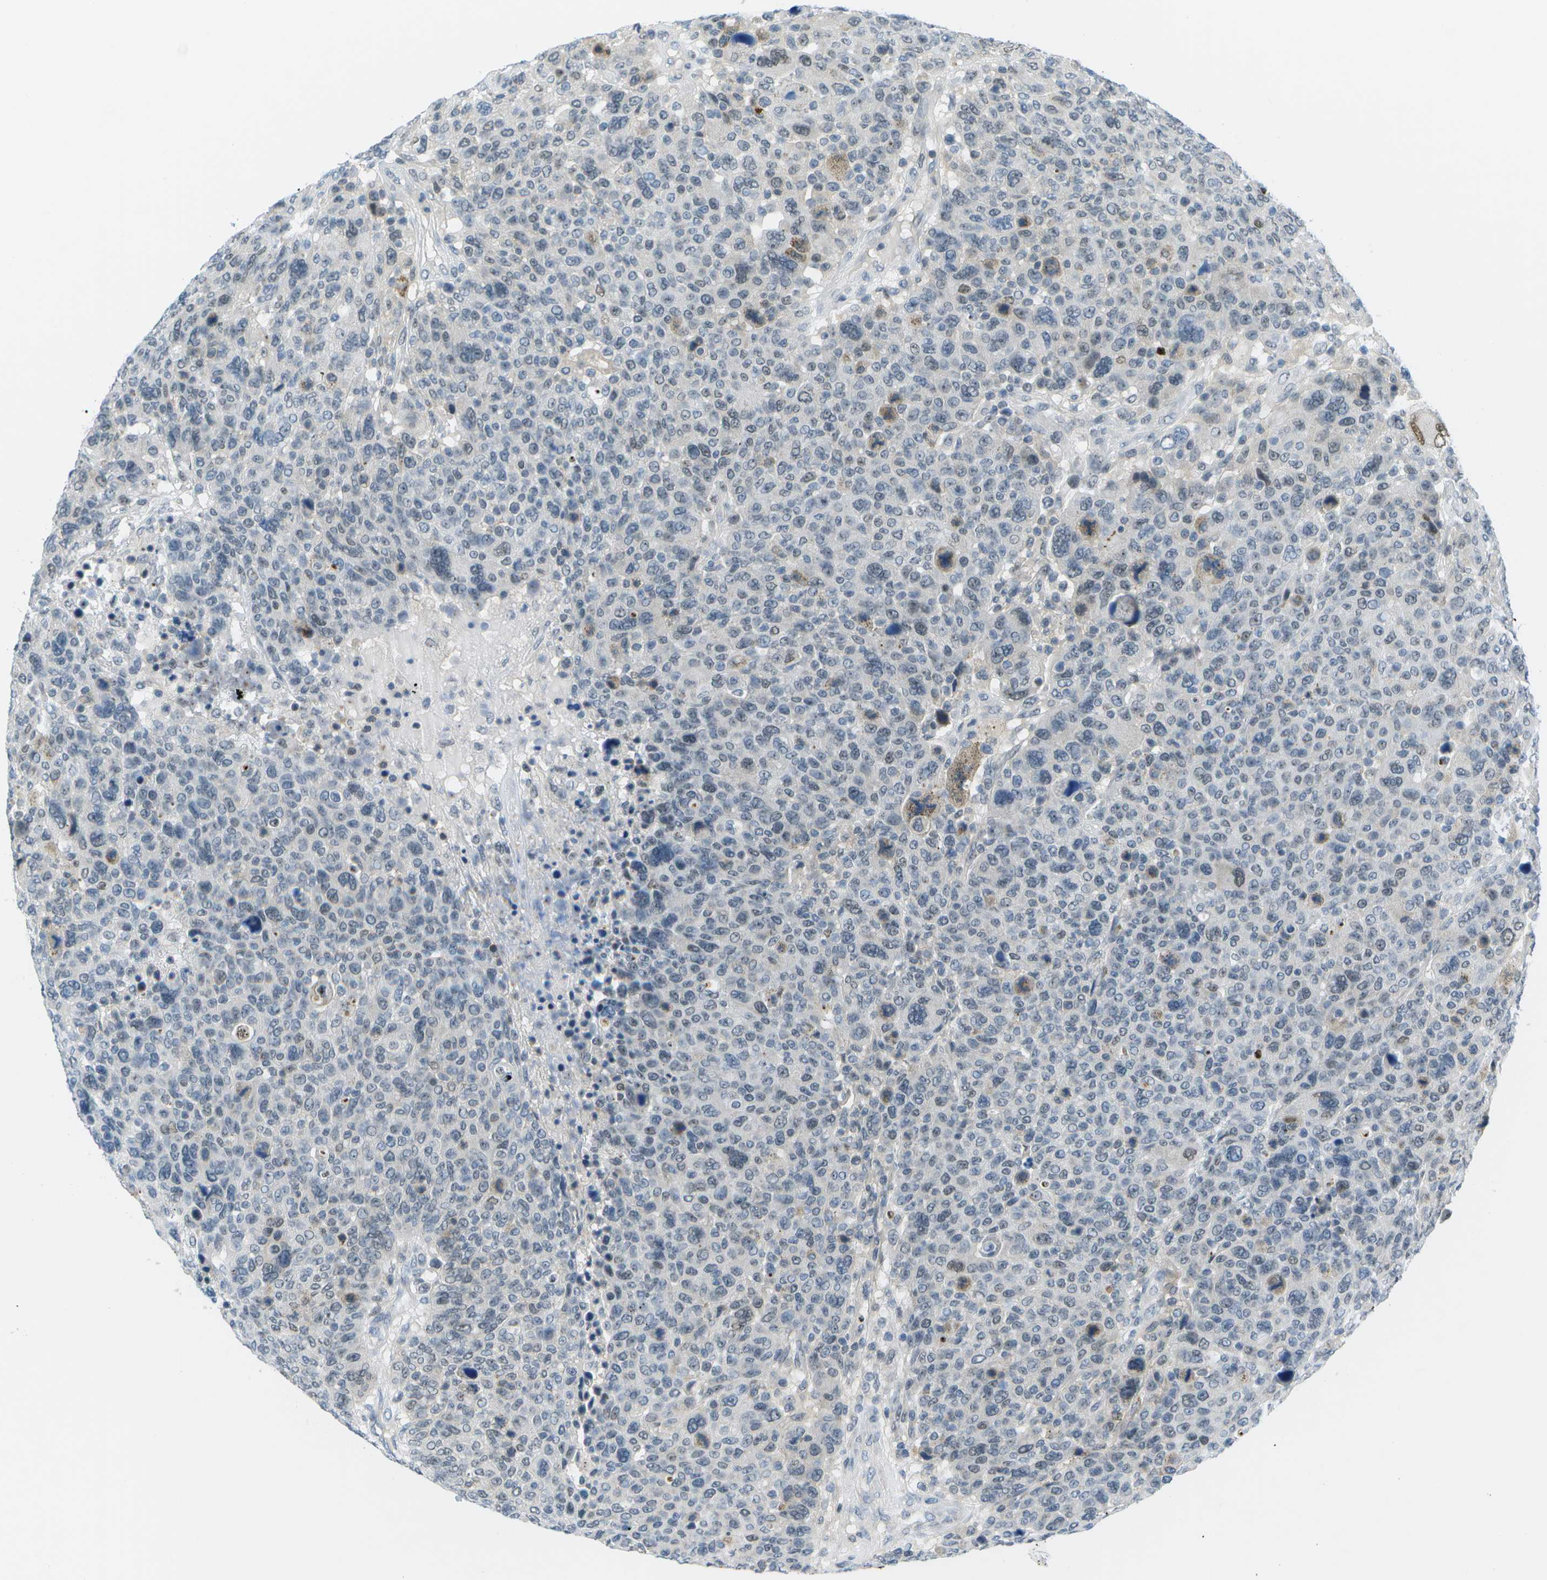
{"staining": {"intensity": "weak", "quantity": "<25%", "location": "nuclear"}, "tissue": "breast cancer", "cell_type": "Tumor cells", "image_type": "cancer", "snomed": [{"axis": "morphology", "description": "Duct carcinoma"}, {"axis": "topography", "description": "Breast"}], "caption": "Breast cancer stained for a protein using immunohistochemistry (IHC) demonstrates no staining tumor cells.", "gene": "PITHD1", "patient": {"sex": "female", "age": 37}}